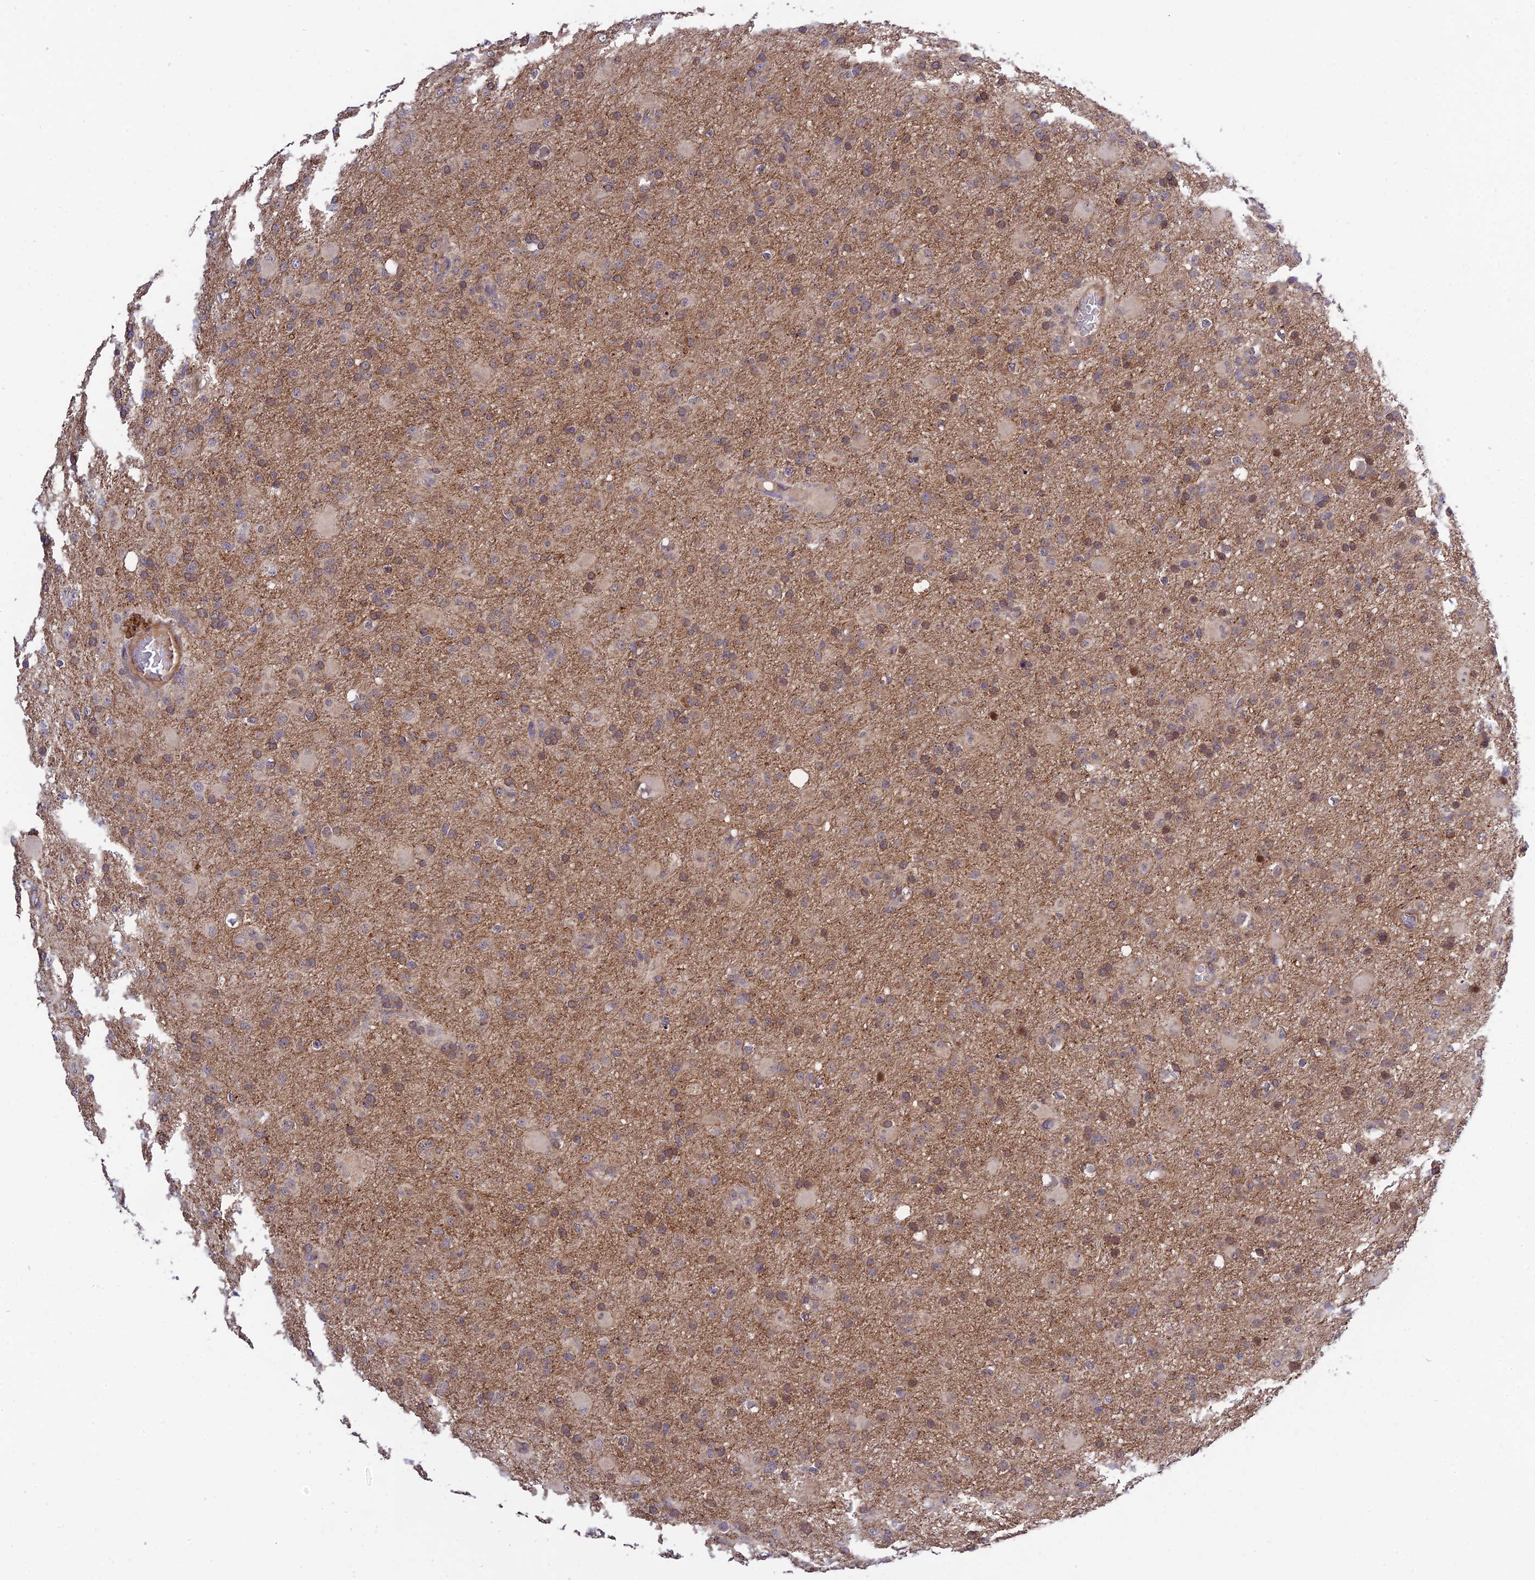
{"staining": {"intensity": "moderate", "quantity": "<25%", "location": "cytoplasmic/membranous"}, "tissue": "glioma", "cell_type": "Tumor cells", "image_type": "cancer", "snomed": [{"axis": "morphology", "description": "Glioma, malignant, Low grade"}, {"axis": "topography", "description": "Brain"}], "caption": "Glioma stained for a protein (brown) shows moderate cytoplasmic/membranous positive positivity in about <25% of tumor cells.", "gene": "PLEKHG2", "patient": {"sex": "male", "age": 65}}